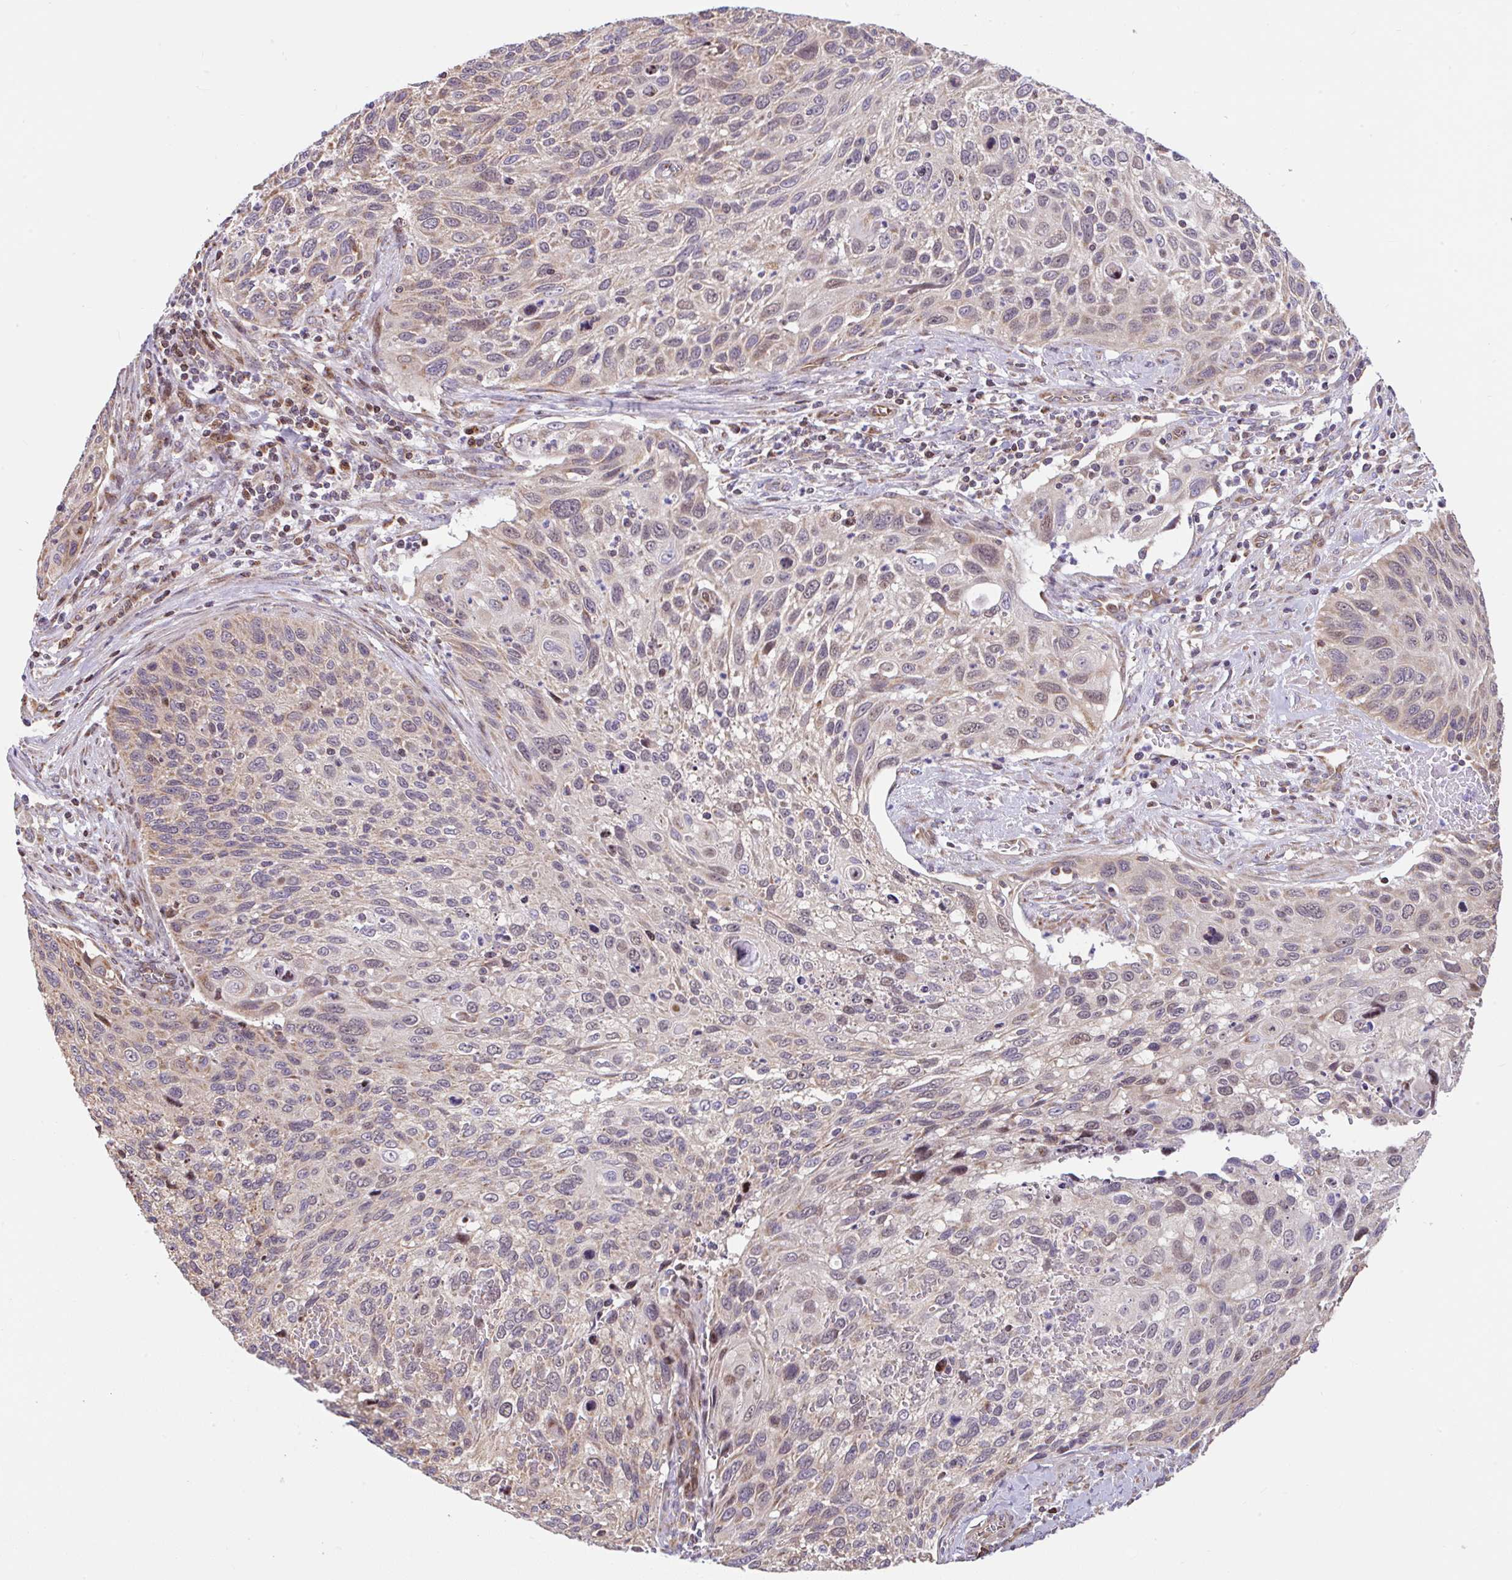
{"staining": {"intensity": "moderate", "quantity": "<25%", "location": "cytoplasmic/membranous,nuclear"}, "tissue": "cervical cancer", "cell_type": "Tumor cells", "image_type": "cancer", "snomed": [{"axis": "morphology", "description": "Squamous cell carcinoma, NOS"}, {"axis": "topography", "description": "Cervix"}], "caption": "The immunohistochemical stain labels moderate cytoplasmic/membranous and nuclear expression in tumor cells of cervical cancer (squamous cell carcinoma) tissue.", "gene": "FIGNL1", "patient": {"sex": "female", "age": 70}}